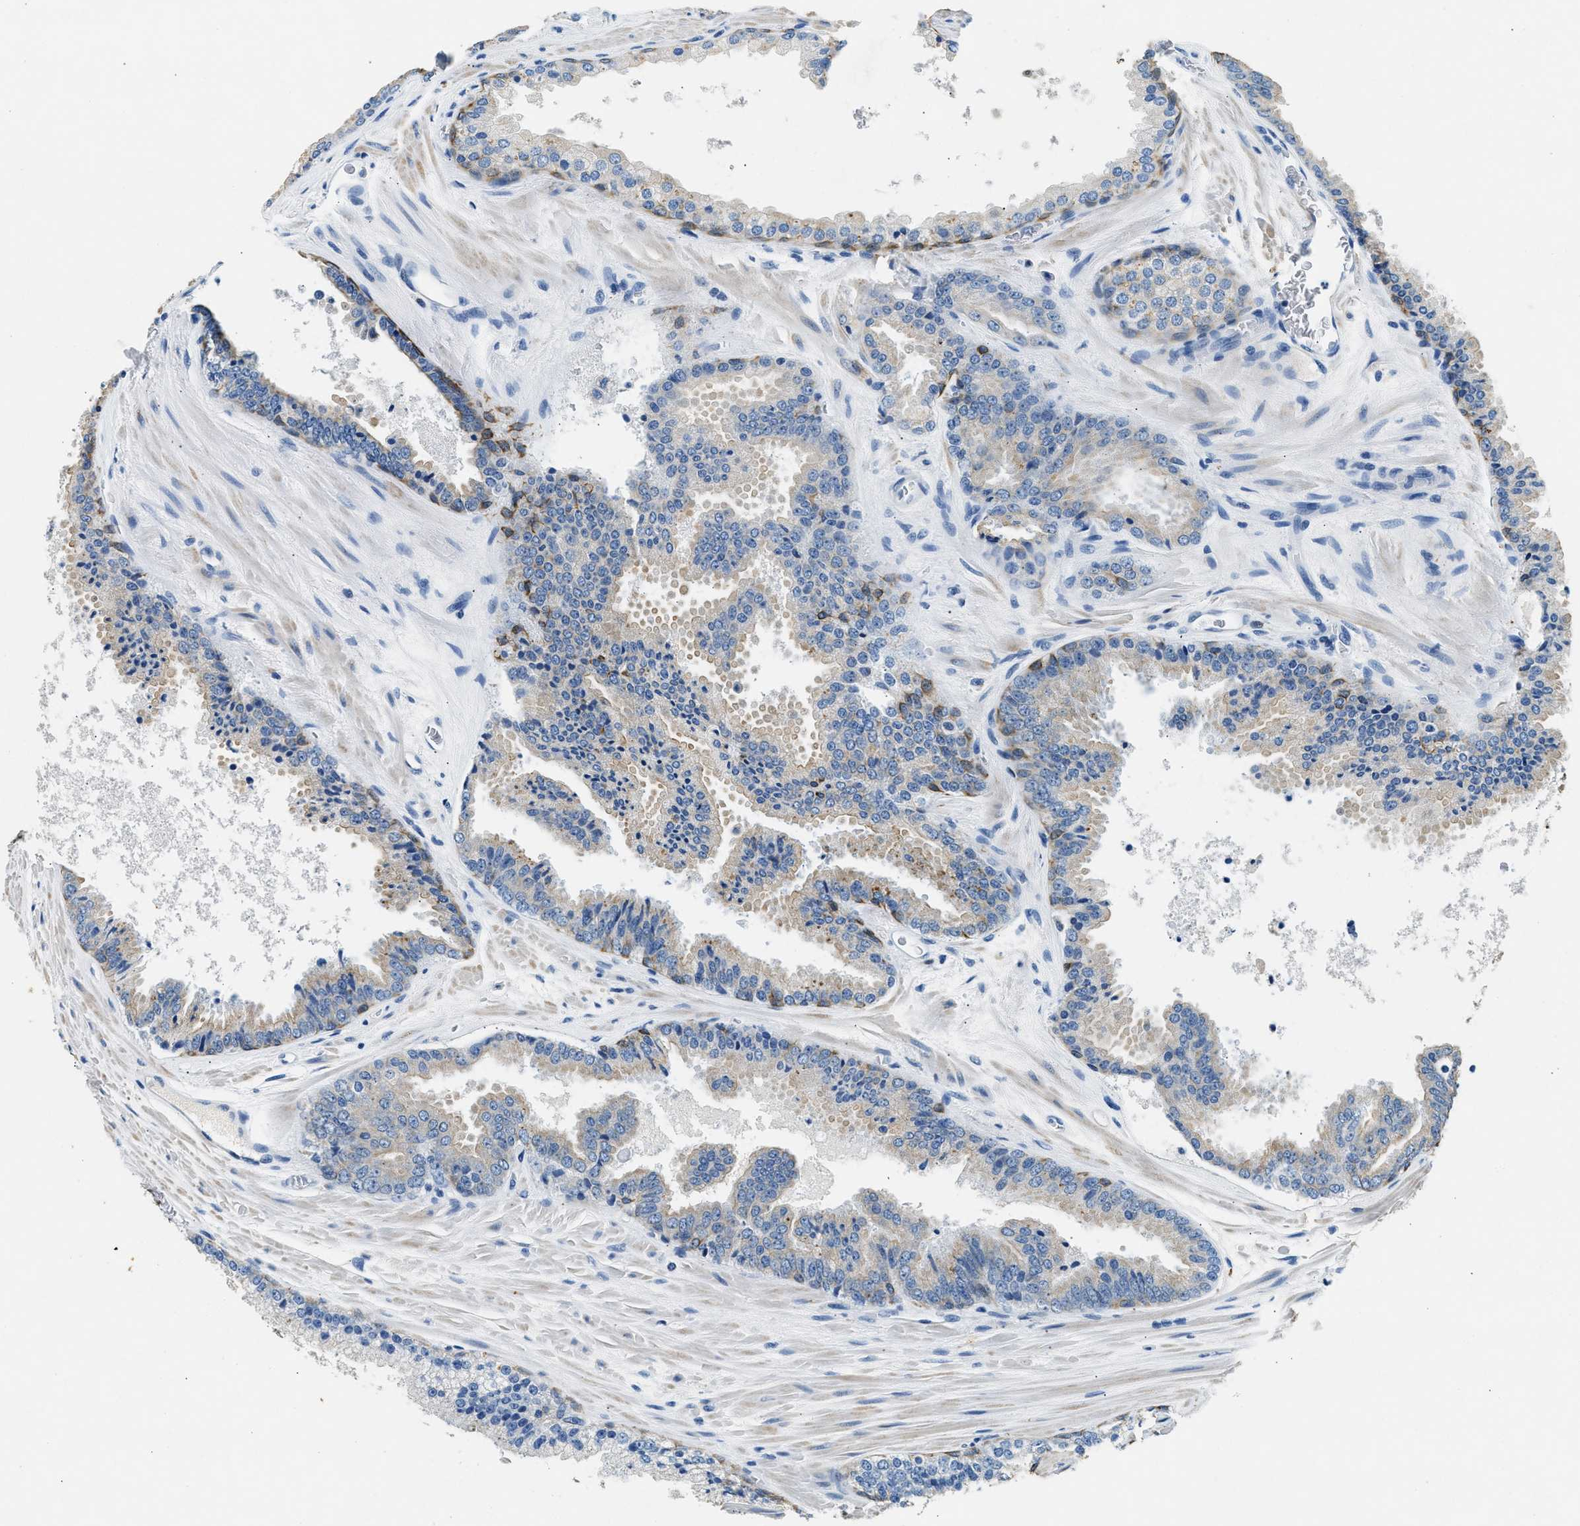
{"staining": {"intensity": "negative", "quantity": "none", "location": "none"}, "tissue": "prostate cancer", "cell_type": "Tumor cells", "image_type": "cancer", "snomed": [{"axis": "morphology", "description": "Adenocarcinoma, High grade"}, {"axis": "topography", "description": "Prostate"}], "caption": "Tumor cells are negative for brown protein staining in prostate cancer (adenocarcinoma (high-grade)).", "gene": "CFAP20", "patient": {"sex": "male", "age": 65}}